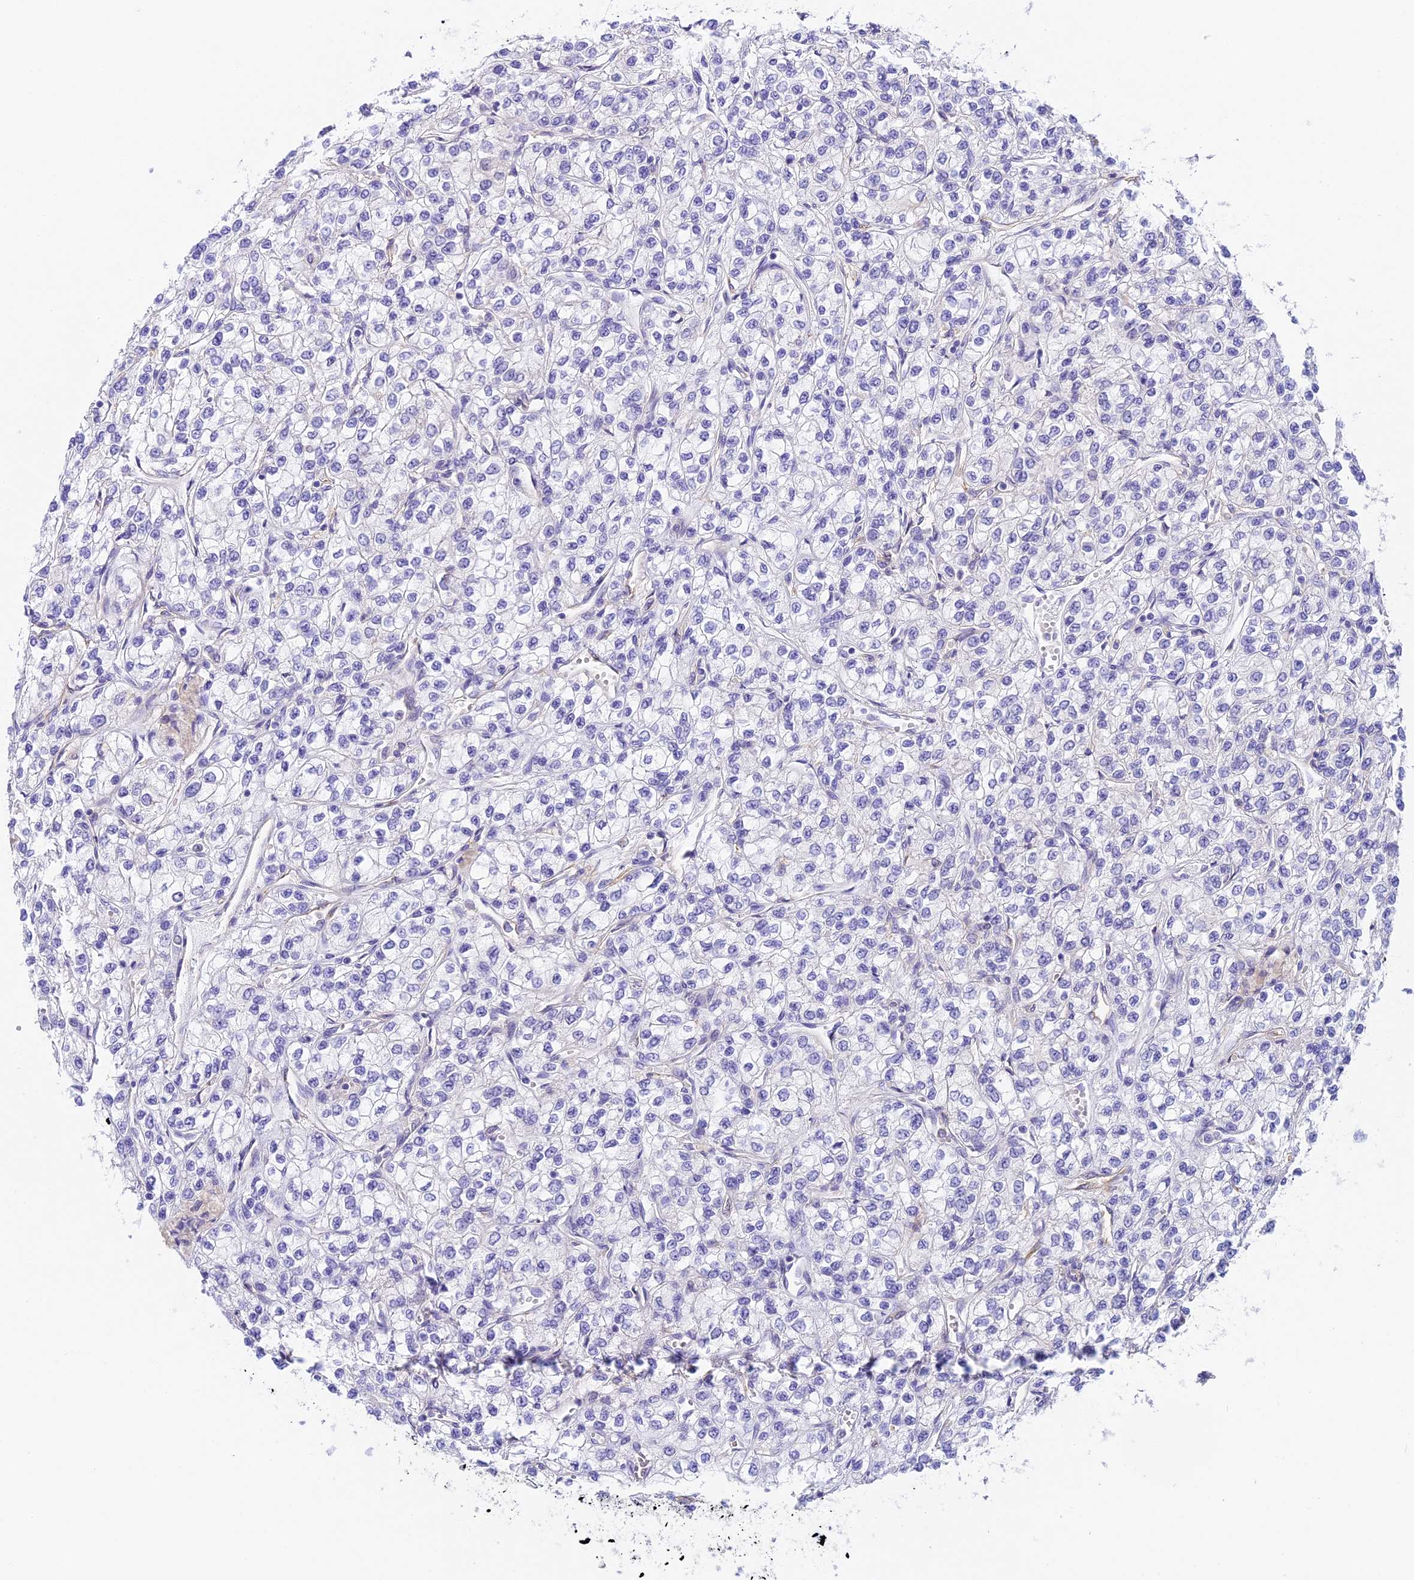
{"staining": {"intensity": "negative", "quantity": "none", "location": "none"}, "tissue": "renal cancer", "cell_type": "Tumor cells", "image_type": "cancer", "snomed": [{"axis": "morphology", "description": "Adenocarcinoma, NOS"}, {"axis": "topography", "description": "Kidney"}], "caption": "The IHC image has no significant positivity in tumor cells of adenocarcinoma (renal) tissue.", "gene": "HOMER3", "patient": {"sex": "male", "age": 80}}